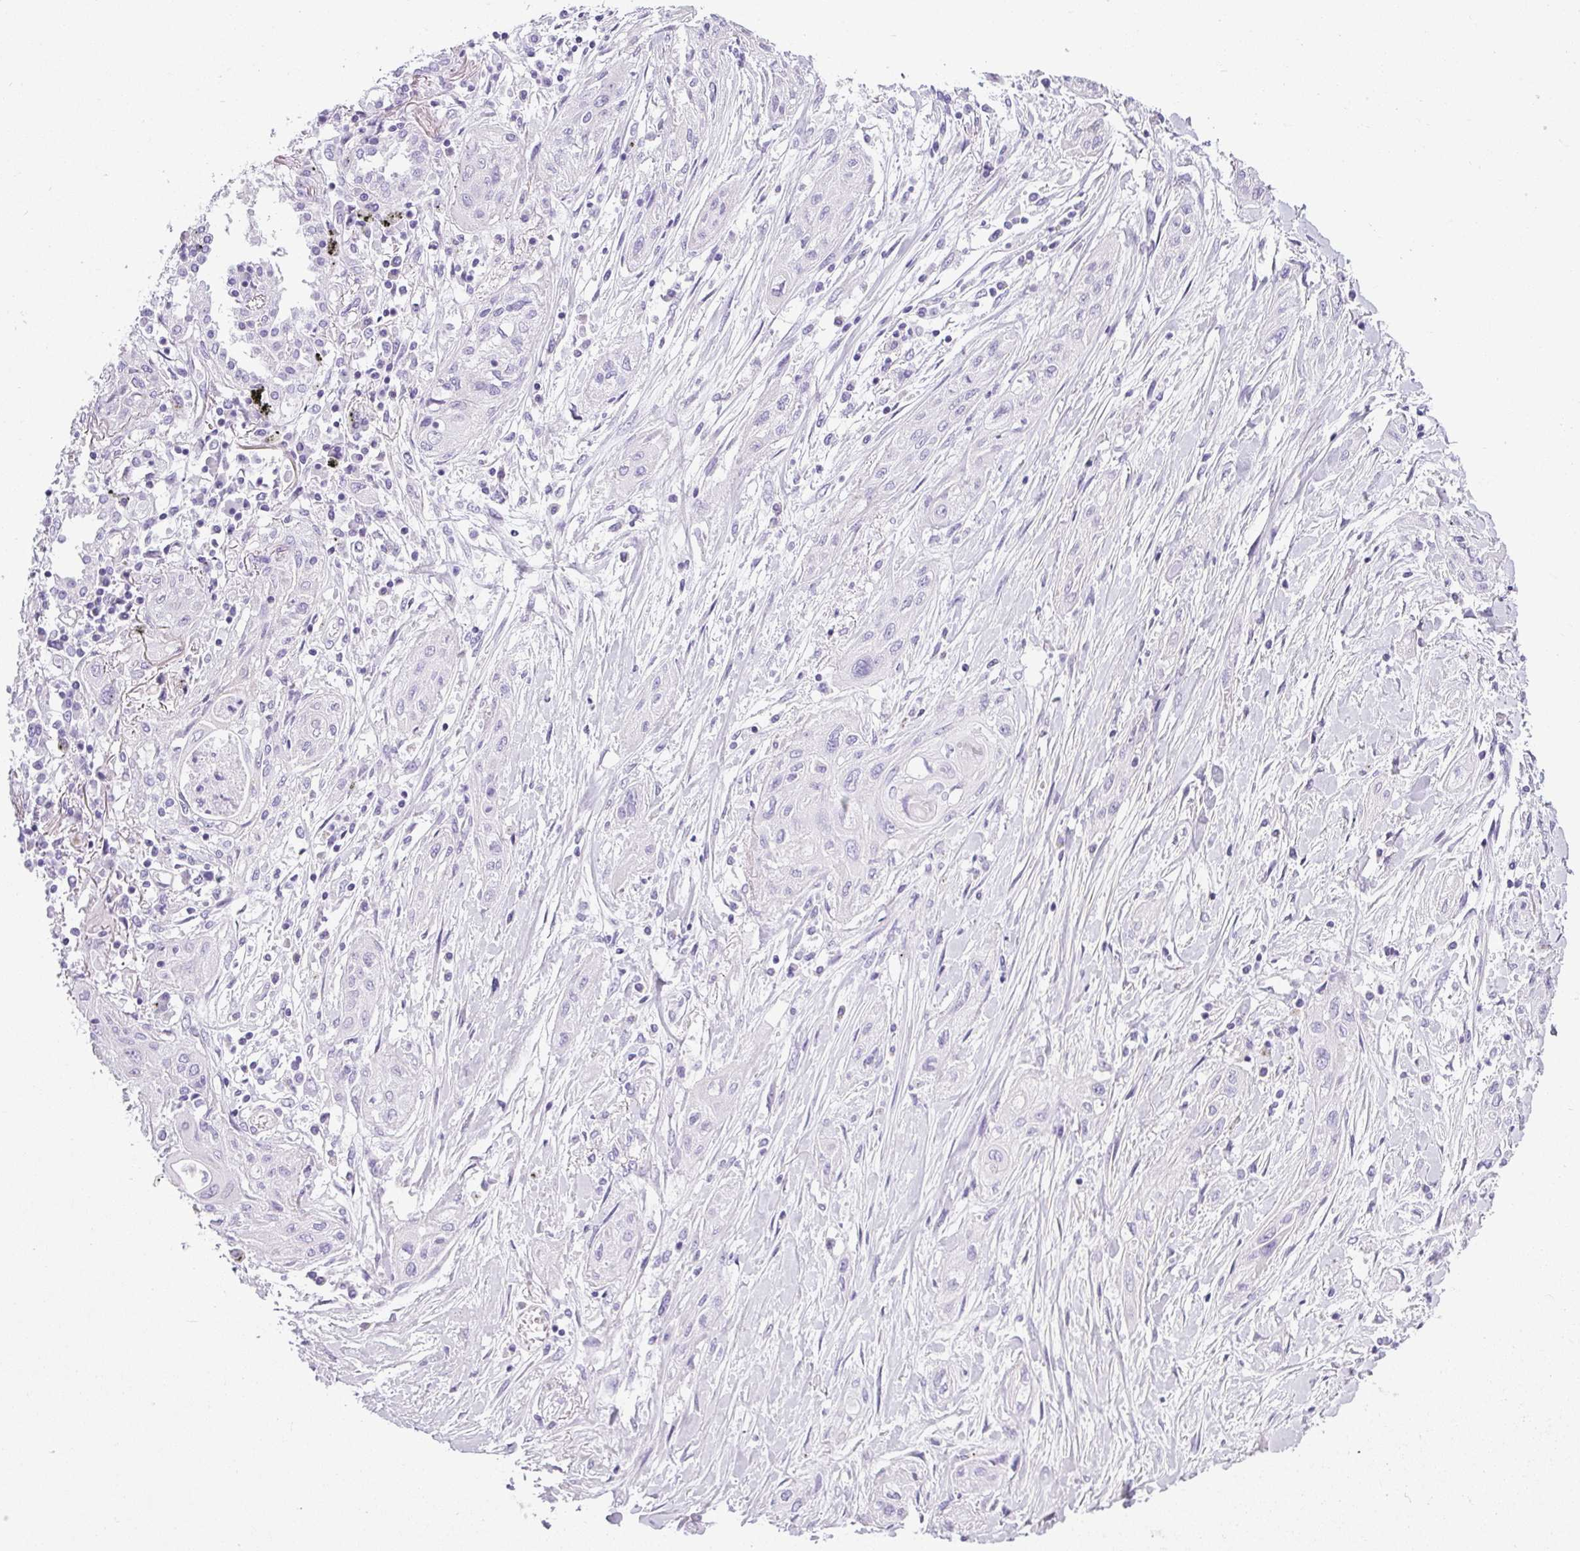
{"staining": {"intensity": "negative", "quantity": "none", "location": "none"}, "tissue": "lung cancer", "cell_type": "Tumor cells", "image_type": "cancer", "snomed": [{"axis": "morphology", "description": "Squamous cell carcinoma, NOS"}, {"axis": "topography", "description": "Lung"}], "caption": "IHC of lung cancer (squamous cell carcinoma) demonstrates no expression in tumor cells.", "gene": "VCY1B", "patient": {"sex": "female", "age": 47}}